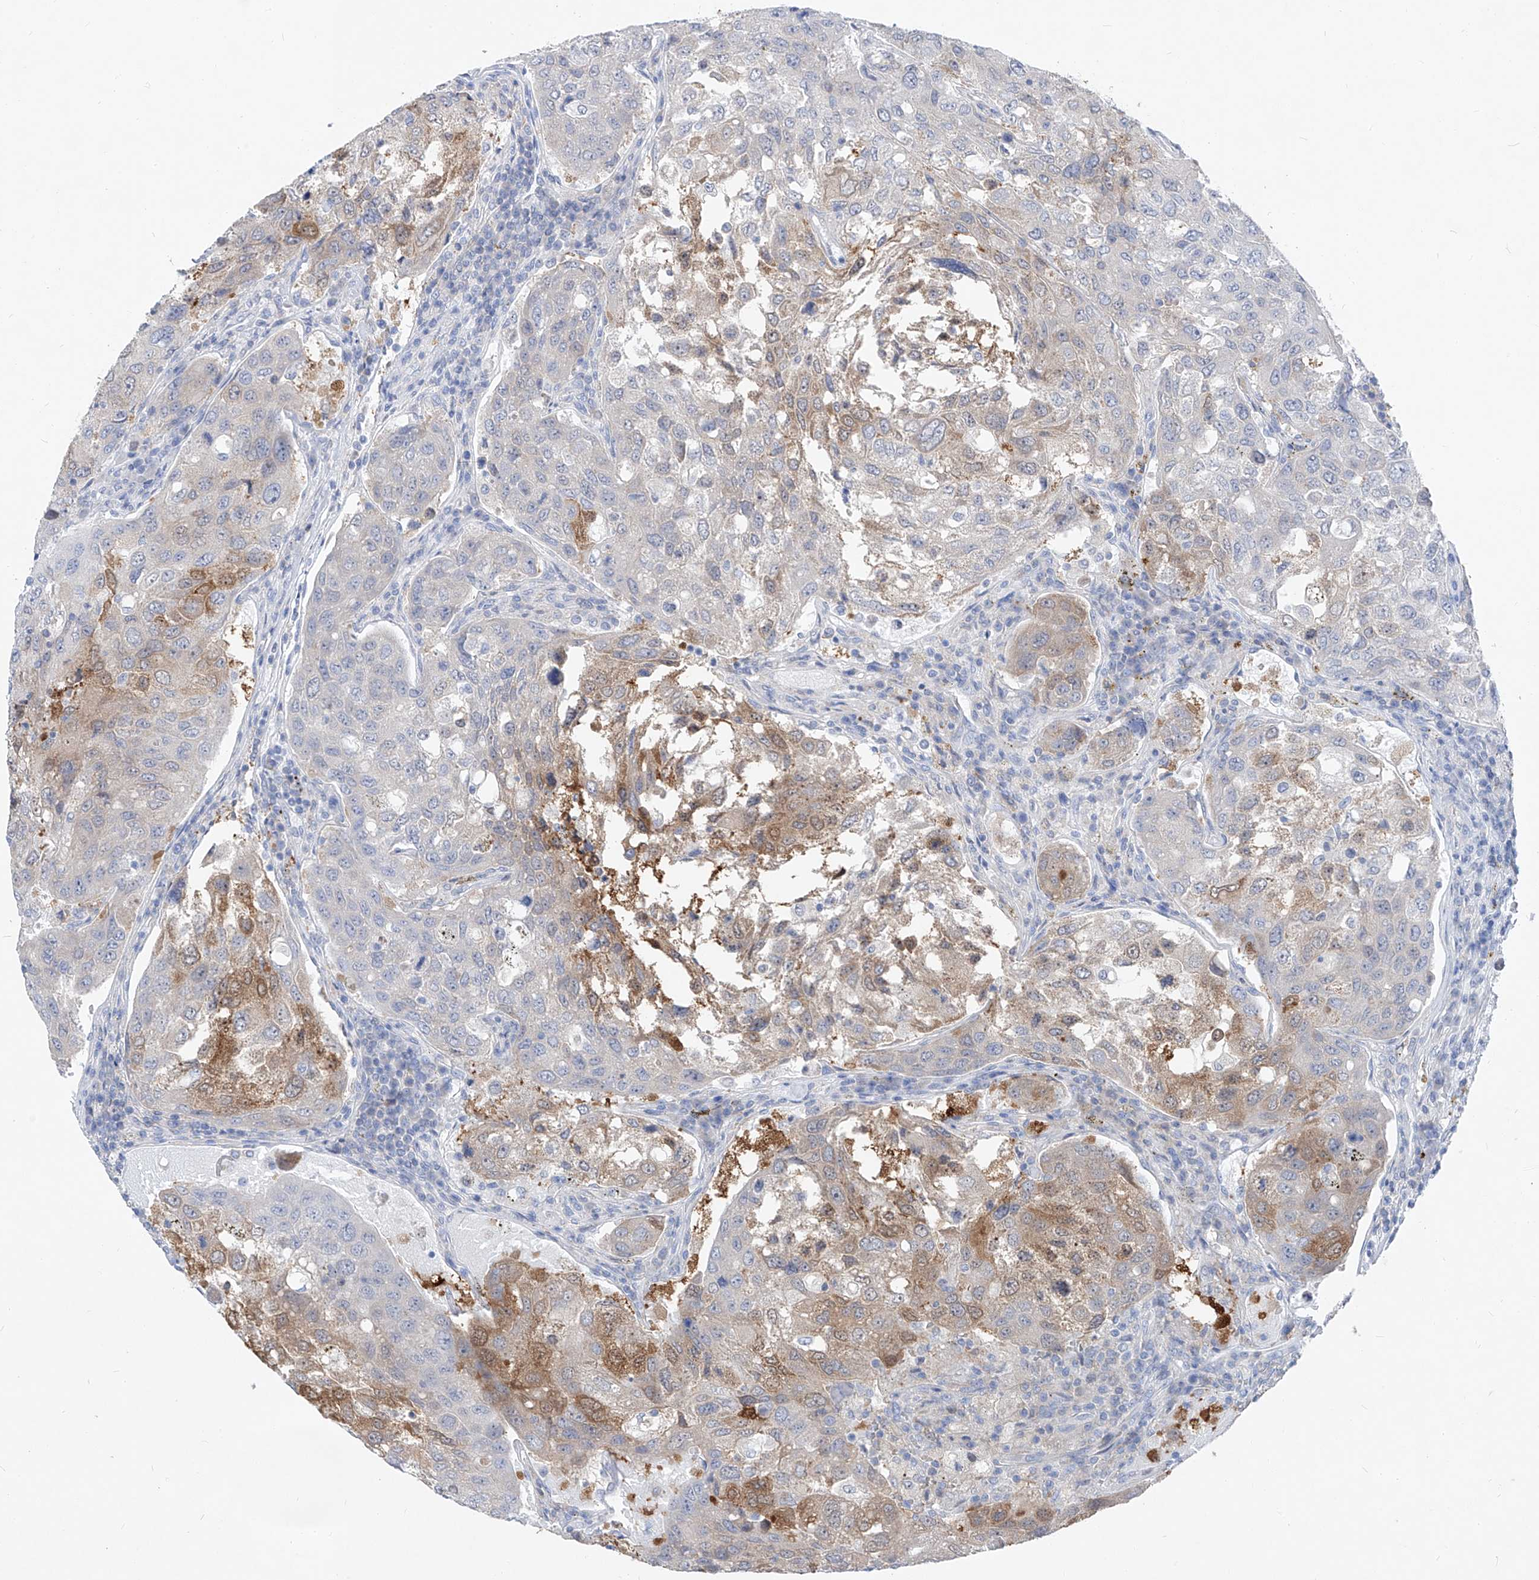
{"staining": {"intensity": "moderate", "quantity": "<25%", "location": "cytoplasmic/membranous"}, "tissue": "urothelial cancer", "cell_type": "Tumor cells", "image_type": "cancer", "snomed": [{"axis": "morphology", "description": "Urothelial carcinoma, High grade"}, {"axis": "topography", "description": "Lymph node"}, {"axis": "topography", "description": "Urinary bladder"}], "caption": "Urothelial carcinoma (high-grade) was stained to show a protein in brown. There is low levels of moderate cytoplasmic/membranous expression in approximately <25% of tumor cells. (DAB (3,3'-diaminobenzidine) IHC, brown staining for protein, blue staining for nuclei).", "gene": "UFL1", "patient": {"sex": "male", "age": 51}}